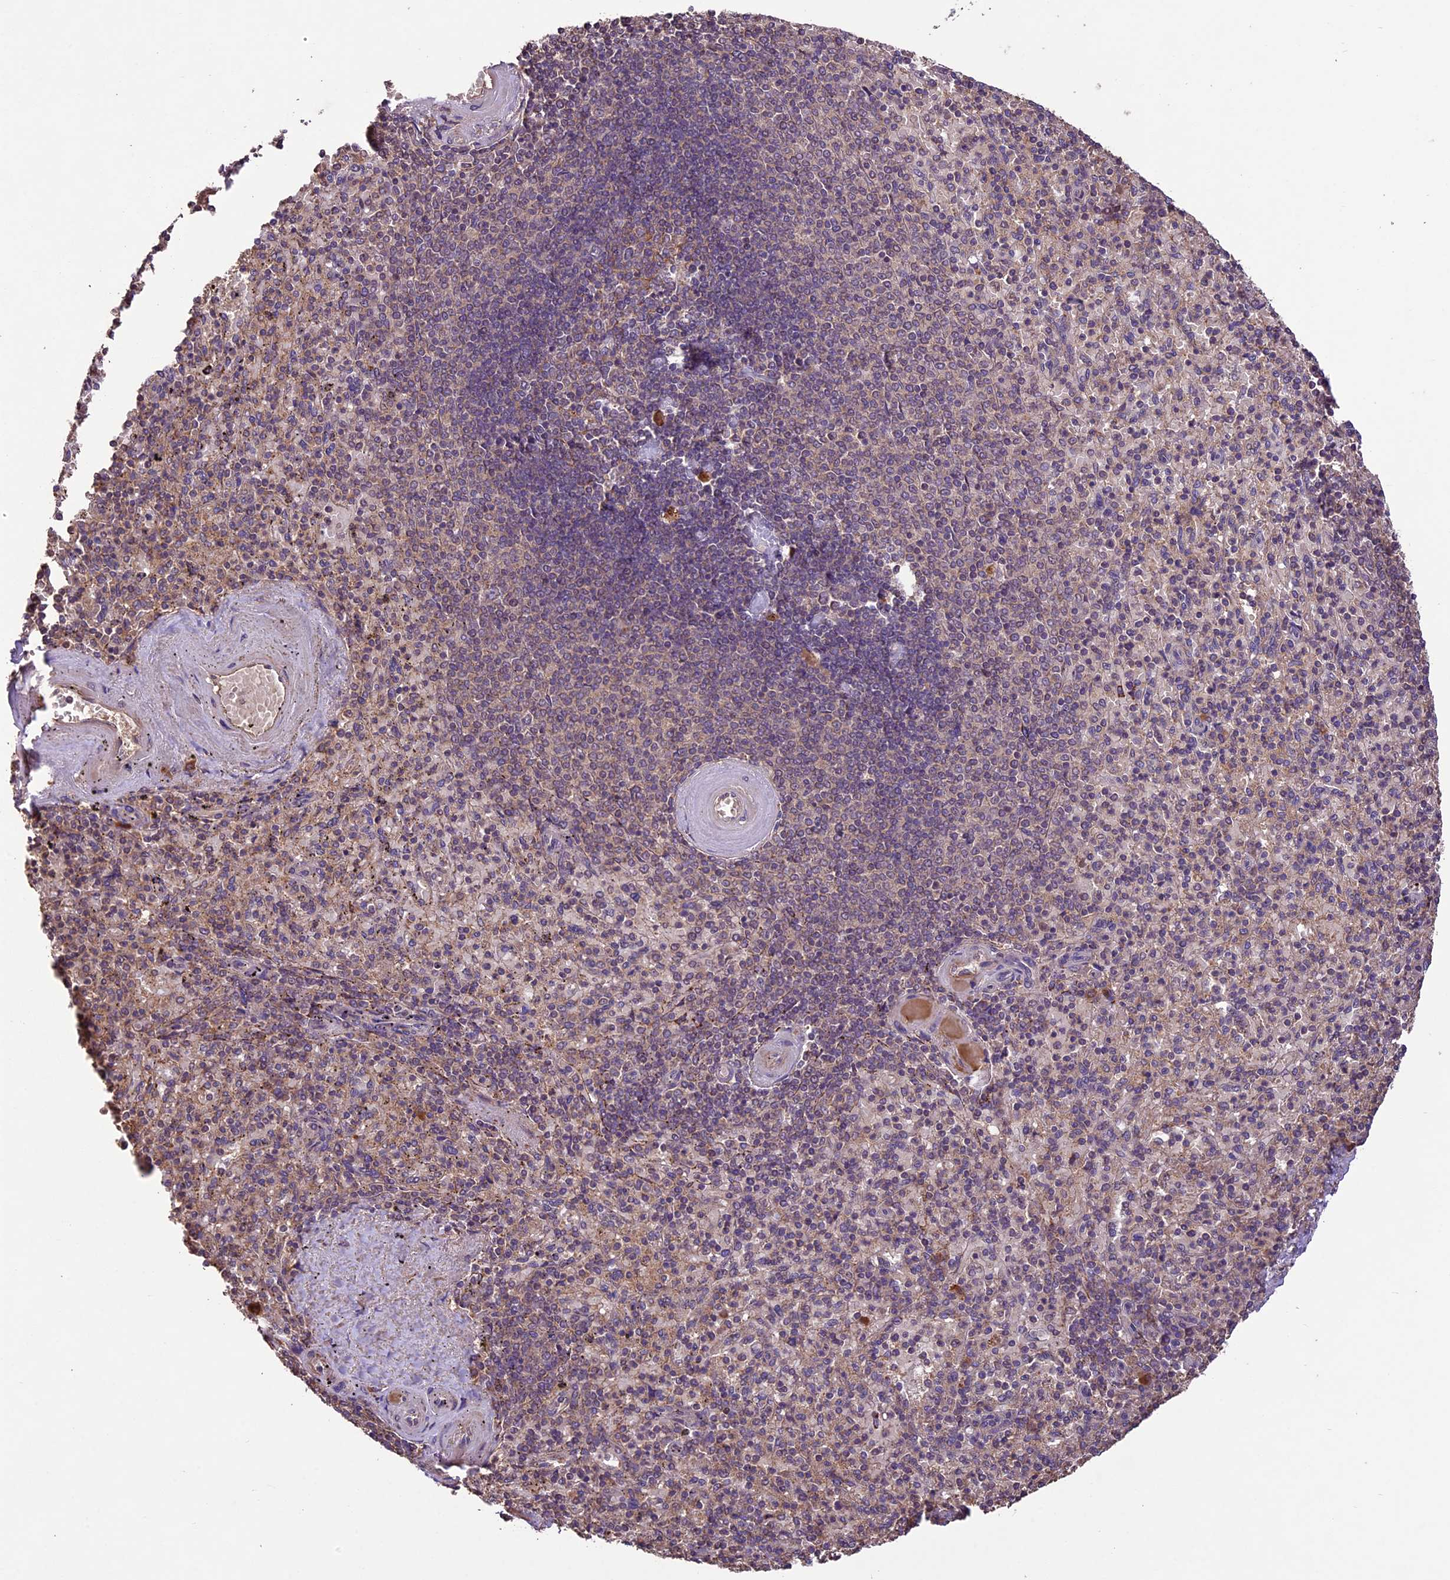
{"staining": {"intensity": "moderate", "quantity": "<25%", "location": "cytoplasmic/membranous"}, "tissue": "spleen", "cell_type": "Cells in red pulp", "image_type": "normal", "snomed": [{"axis": "morphology", "description": "Normal tissue, NOS"}, {"axis": "topography", "description": "Spleen"}], "caption": "Immunohistochemical staining of unremarkable spleen reveals moderate cytoplasmic/membranous protein staining in approximately <25% of cells in red pulp.", "gene": "CRLF1", "patient": {"sex": "male", "age": 82}}